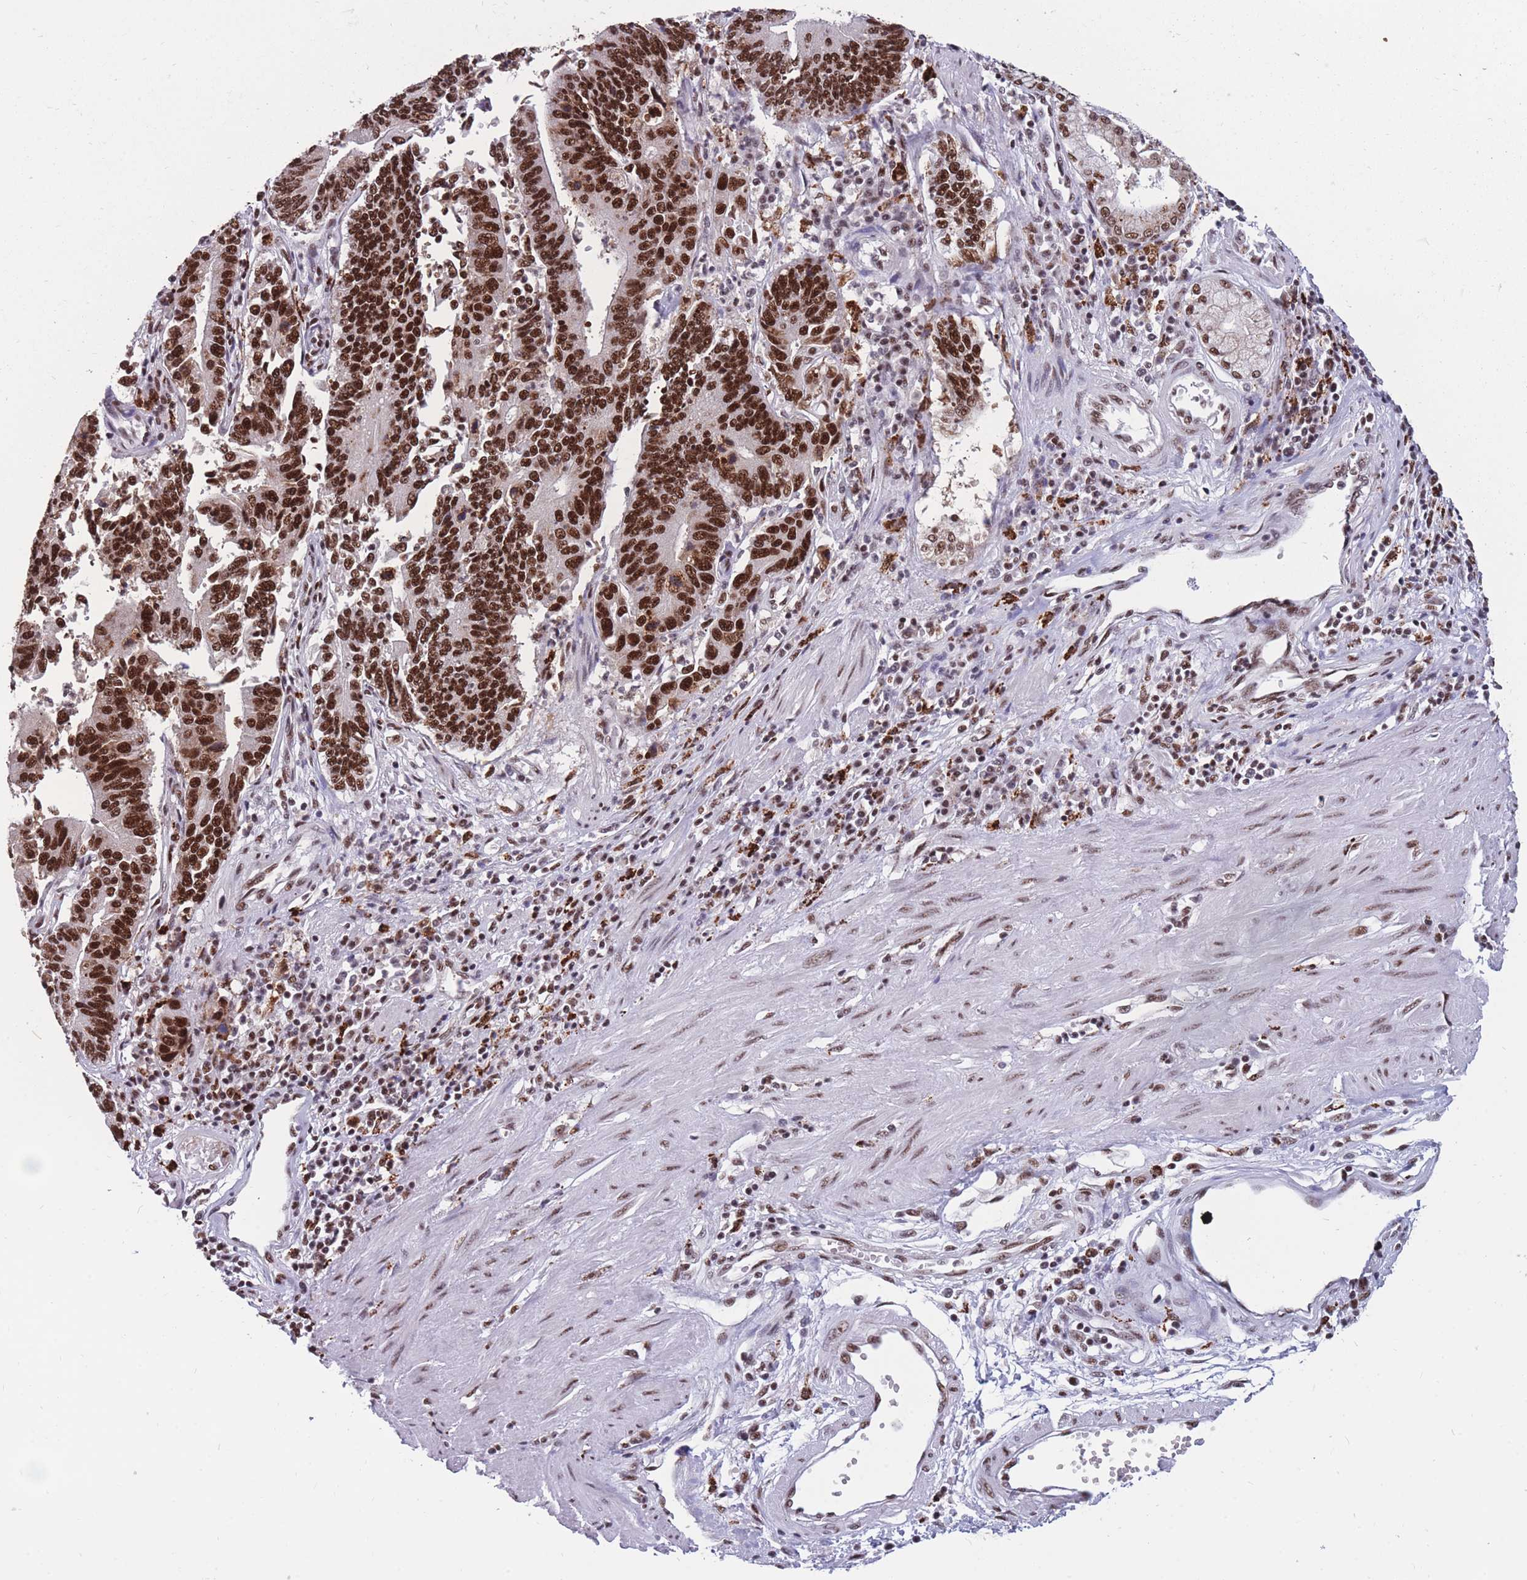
{"staining": {"intensity": "strong", "quantity": ">75%", "location": "nuclear"}, "tissue": "stomach cancer", "cell_type": "Tumor cells", "image_type": "cancer", "snomed": [{"axis": "morphology", "description": "Adenocarcinoma, NOS"}, {"axis": "topography", "description": "Stomach"}], "caption": "Human stomach adenocarcinoma stained with a protein marker reveals strong staining in tumor cells.", "gene": "PRPF19", "patient": {"sex": "male", "age": 59}}